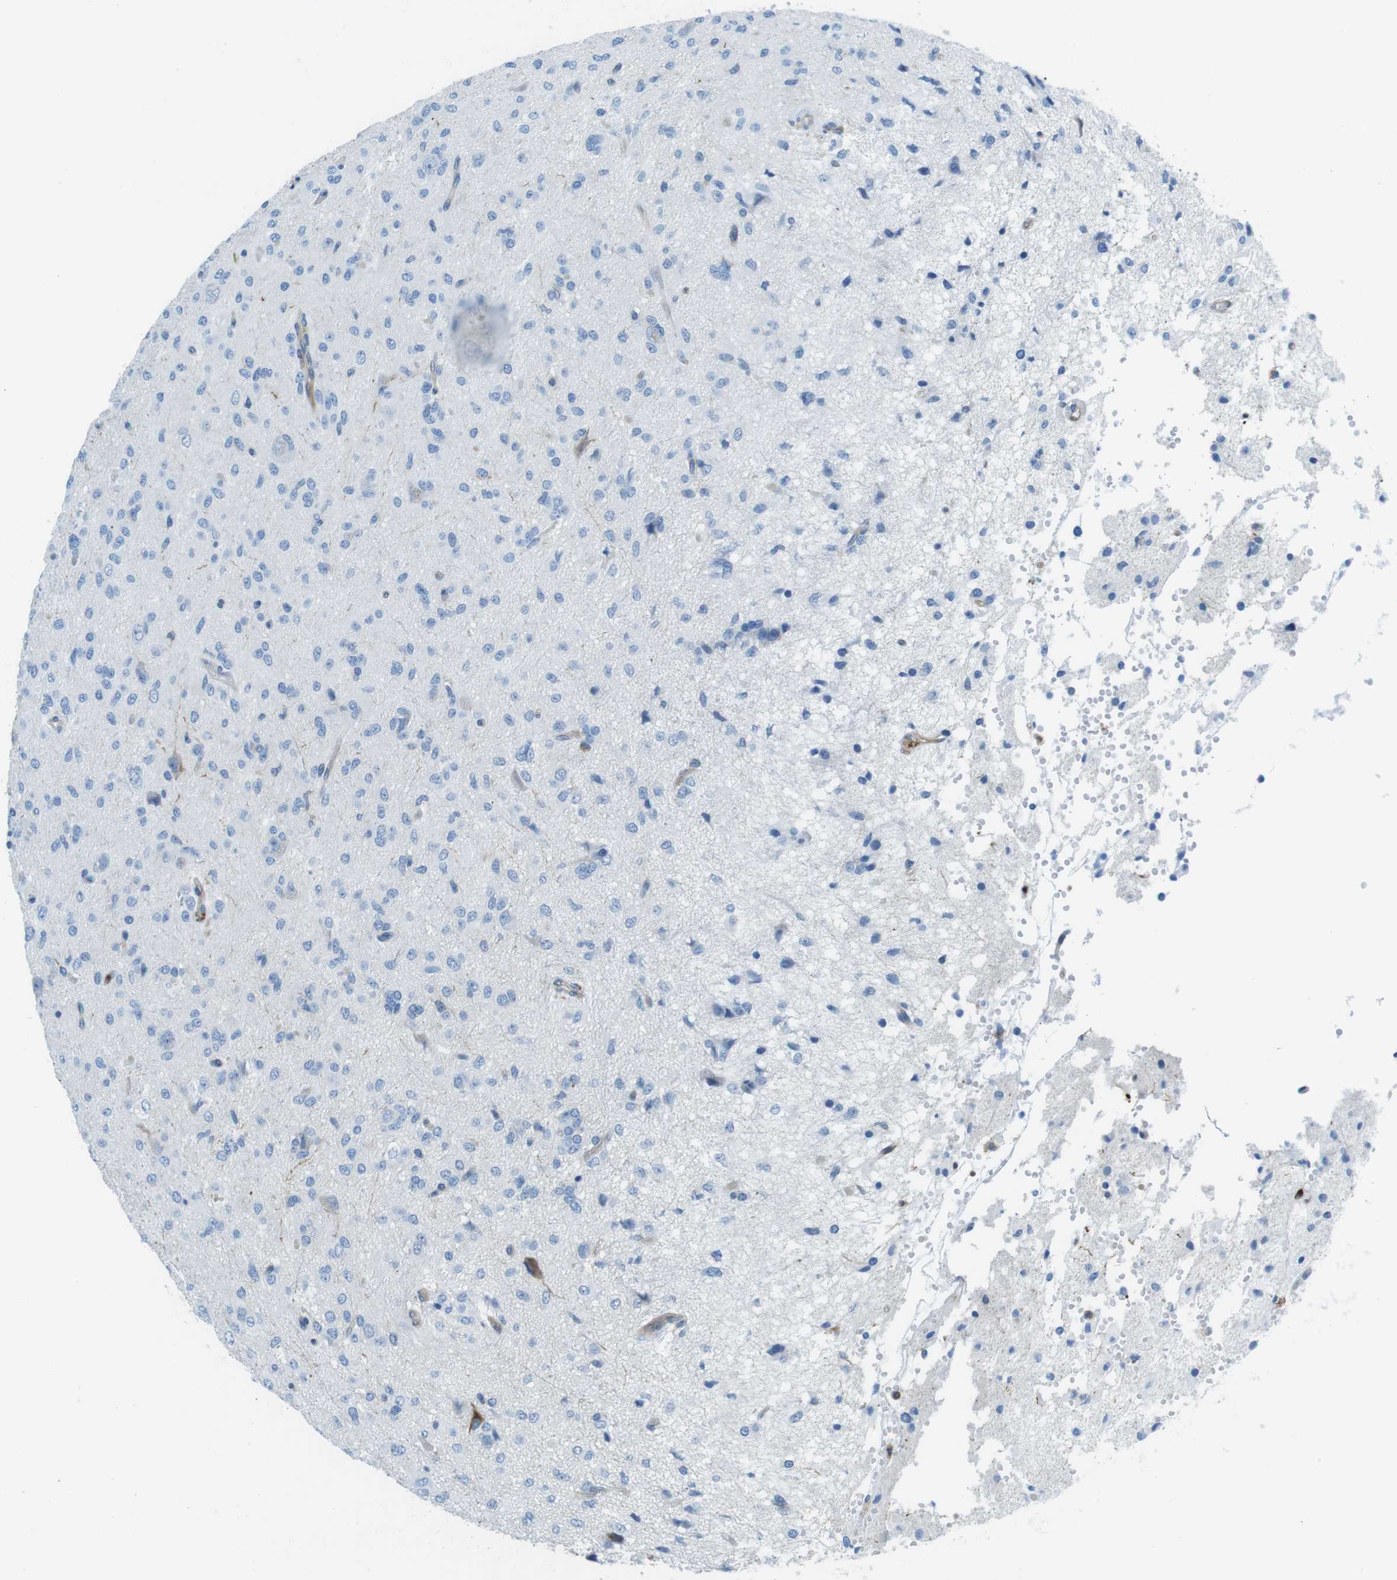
{"staining": {"intensity": "negative", "quantity": "none", "location": "none"}, "tissue": "glioma", "cell_type": "Tumor cells", "image_type": "cancer", "snomed": [{"axis": "morphology", "description": "Glioma, malignant, High grade"}, {"axis": "topography", "description": "Brain"}], "caption": "Malignant high-grade glioma was stained to show a protein in brown. There is no significant expression in tumor cells.", "gene": "TES", "patient": {"sex": "female", "age": 59}}